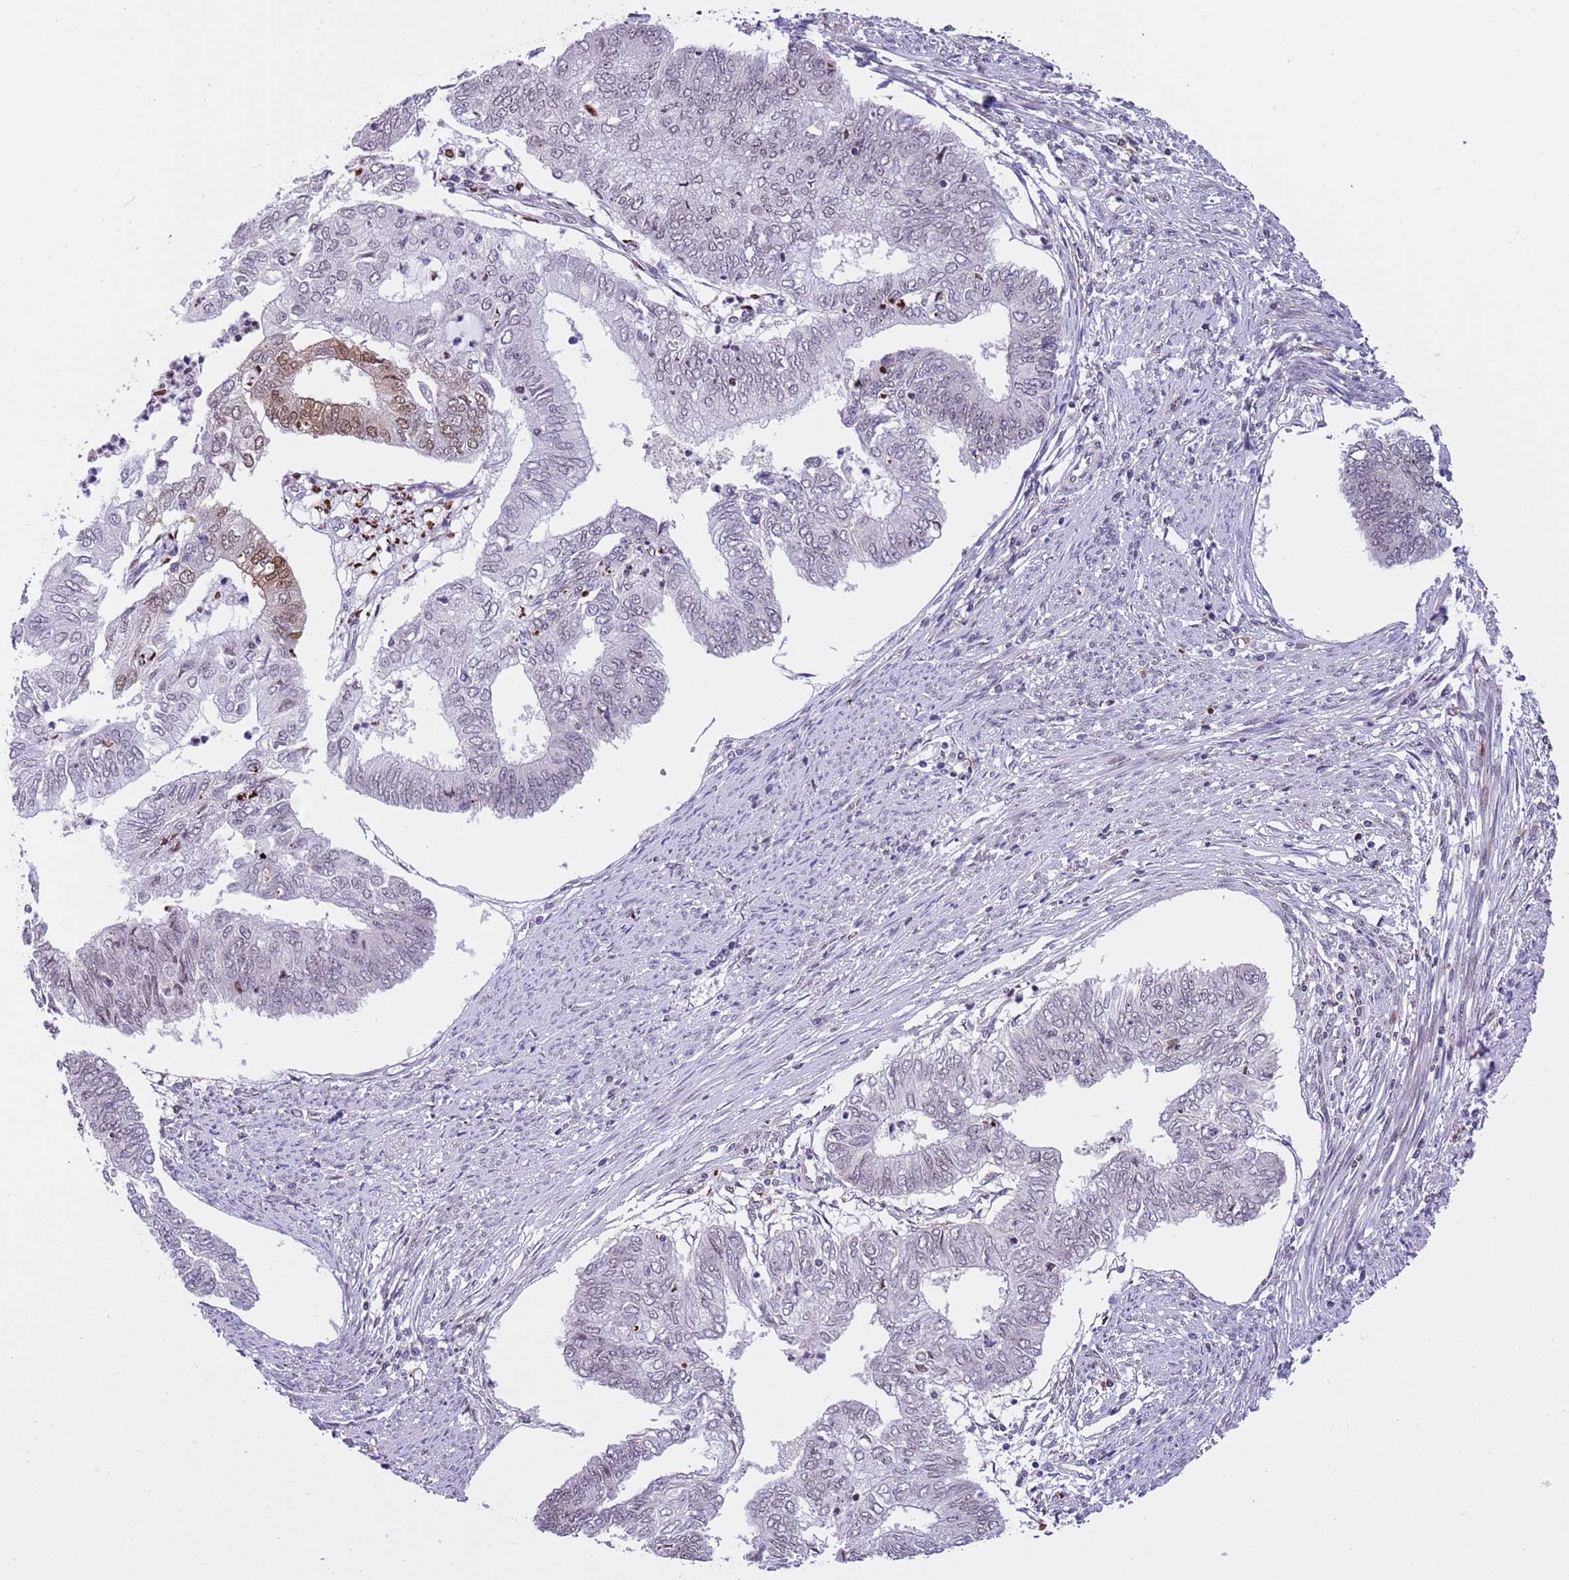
{"staining": {"intensity": "moderate", "quantity": "<25%", "location": "nuclear"}, "tissue": "endometrial cancer", "cell_type": "Tumor cells", "image_type": "cancer", "snomed": [{"axis": "morphology", "description": "Adenocarcinoma, NOS"}, {"axis": "topography", "description": "Endometrium"}], "caption": "A low amount of moderate nuclear positivity is present in about <25% of tumor cells in adenocarcinoma (endometrial) tissue.", "gene": "NRIP1", "patient": {"sex": "female", "age": 68}}